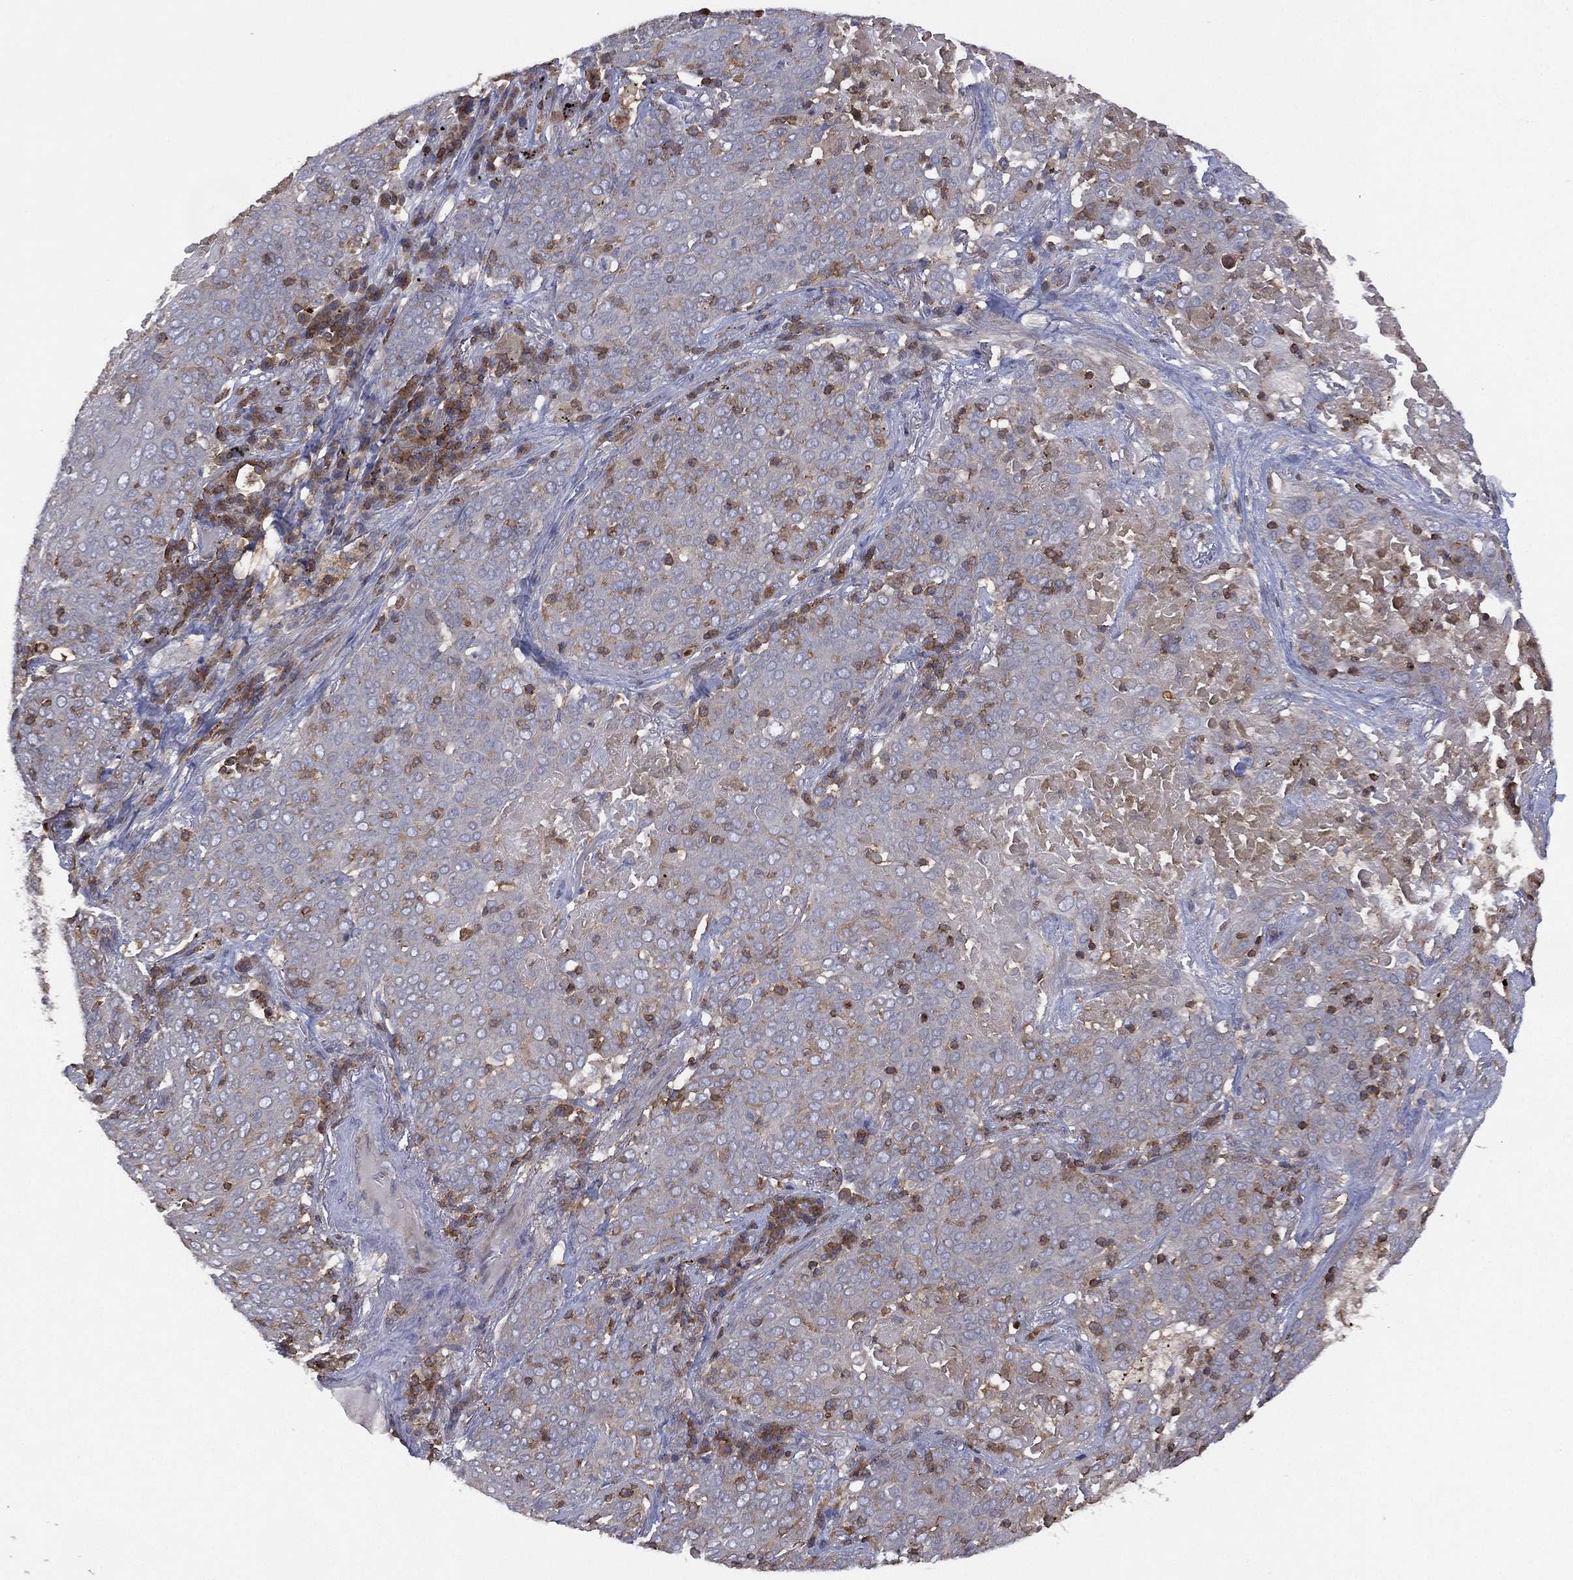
{"staining": {"intensity": "negative", "quantity": "none", "location": "none"}, "tissue": "lung cancer", "cell_type": "Tumor cells", "image_type": "cancer", "snomed": [{"axis": "morphology", "description": "Squamous cell carcinoma, NOS"}, {"axis": "topography", "description": "Lung"}], "caption": "The IHC micrograph has no significant positivity in tumor cells of lung cancer (squamous cell carcinoma) tissue.", "gene": "DOCK8", "patient": {"sex": "male", "age": 82}}